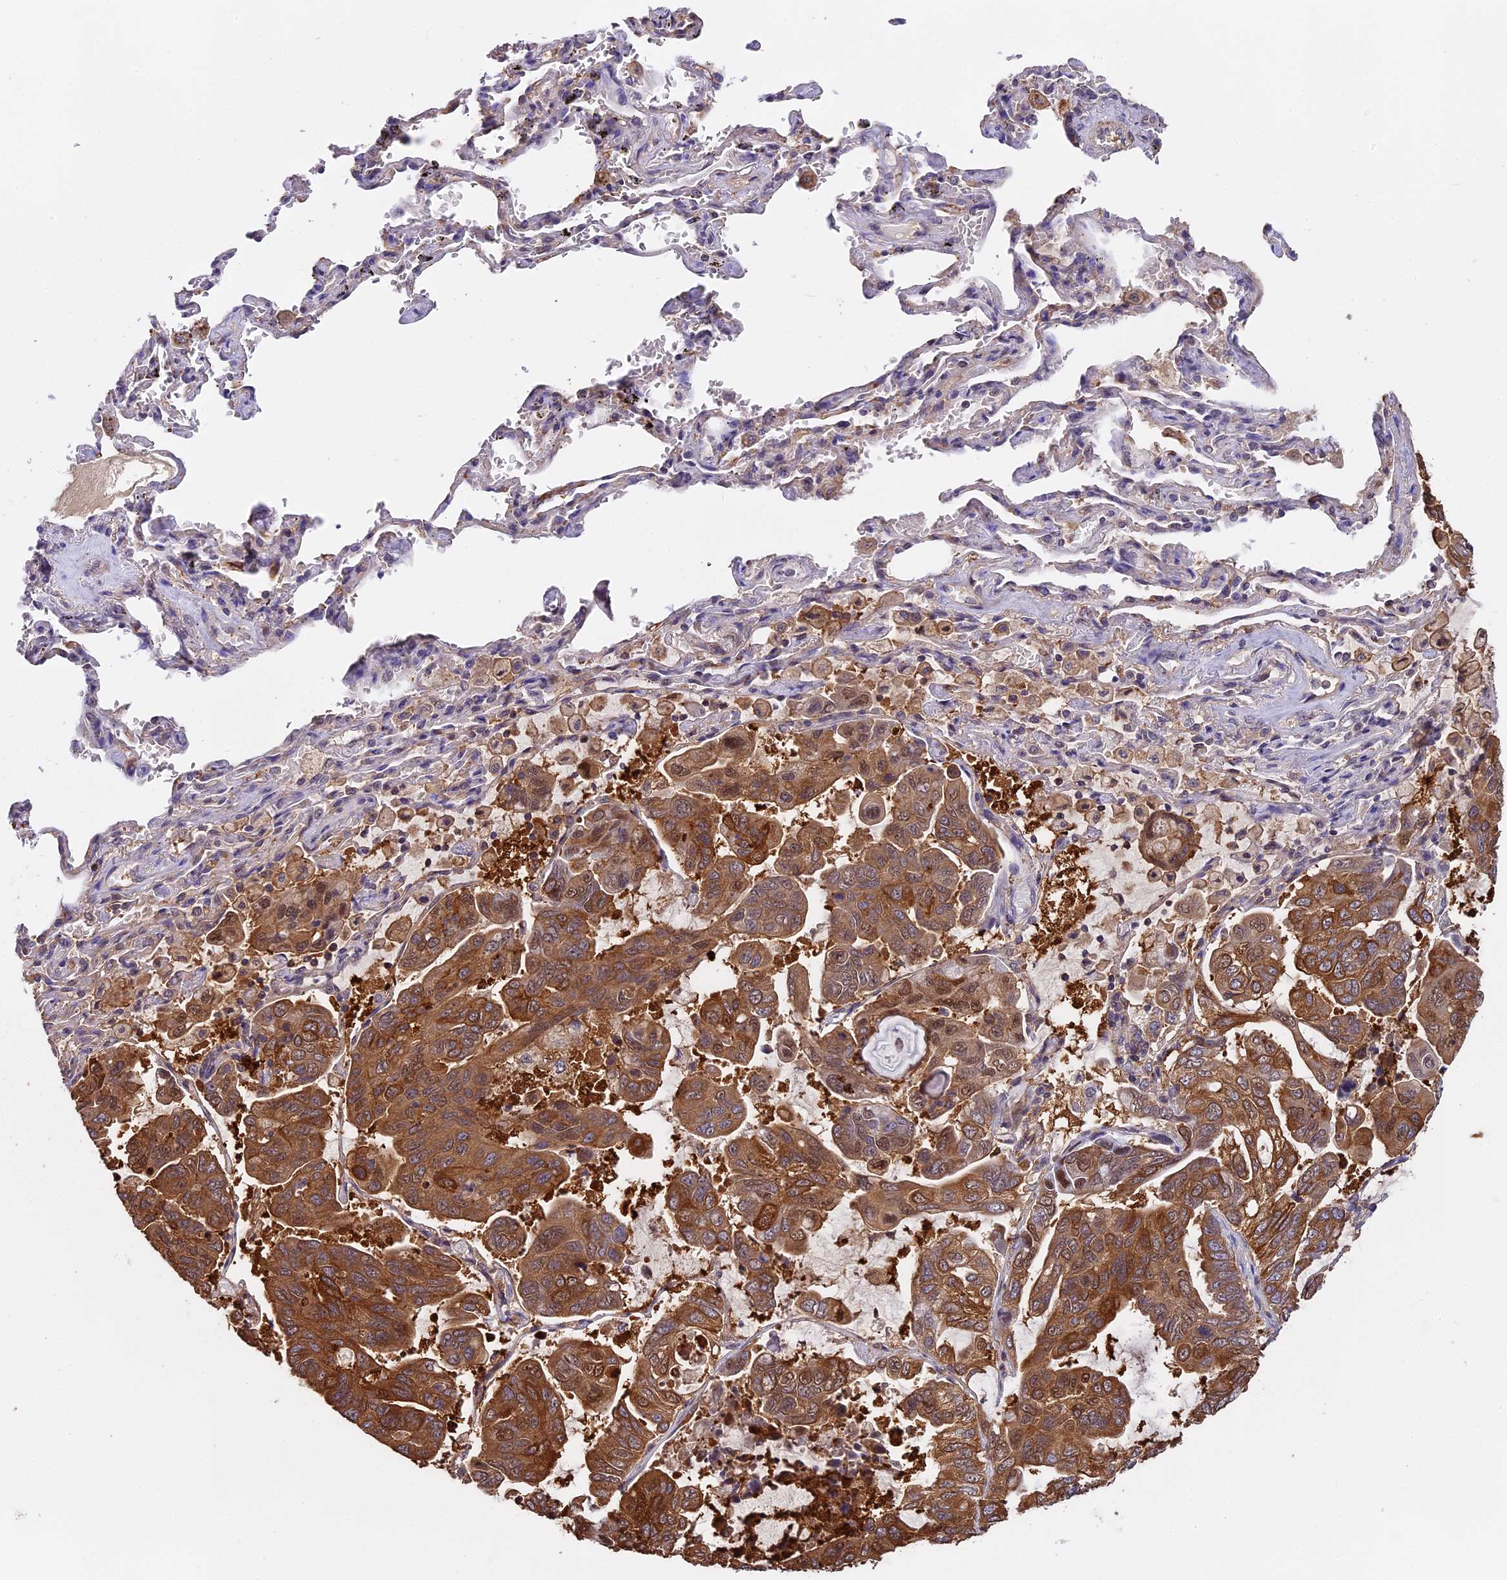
{"staining": {"intensity": "moderate", "quantity": ">75%", "location": "cytoplasmic/membranous,nuclear"}, "tissue": "lung cancer", "cell_type": "Tumor cells", "image_type": "cancer", "snomed": [{"axis": "morphology", "description": "Adenocarcinoma, NOS"}, {"axis": "topography", "description": "Lung"}], "caption": "Tumor cells exhibit moderate cytoplasmic/membranous and nuclear positivity in about >75% of cells in adenocarcinoma (lung).", "gene": "FAM118B", "patient": {"sex": "male", "age": 64}}